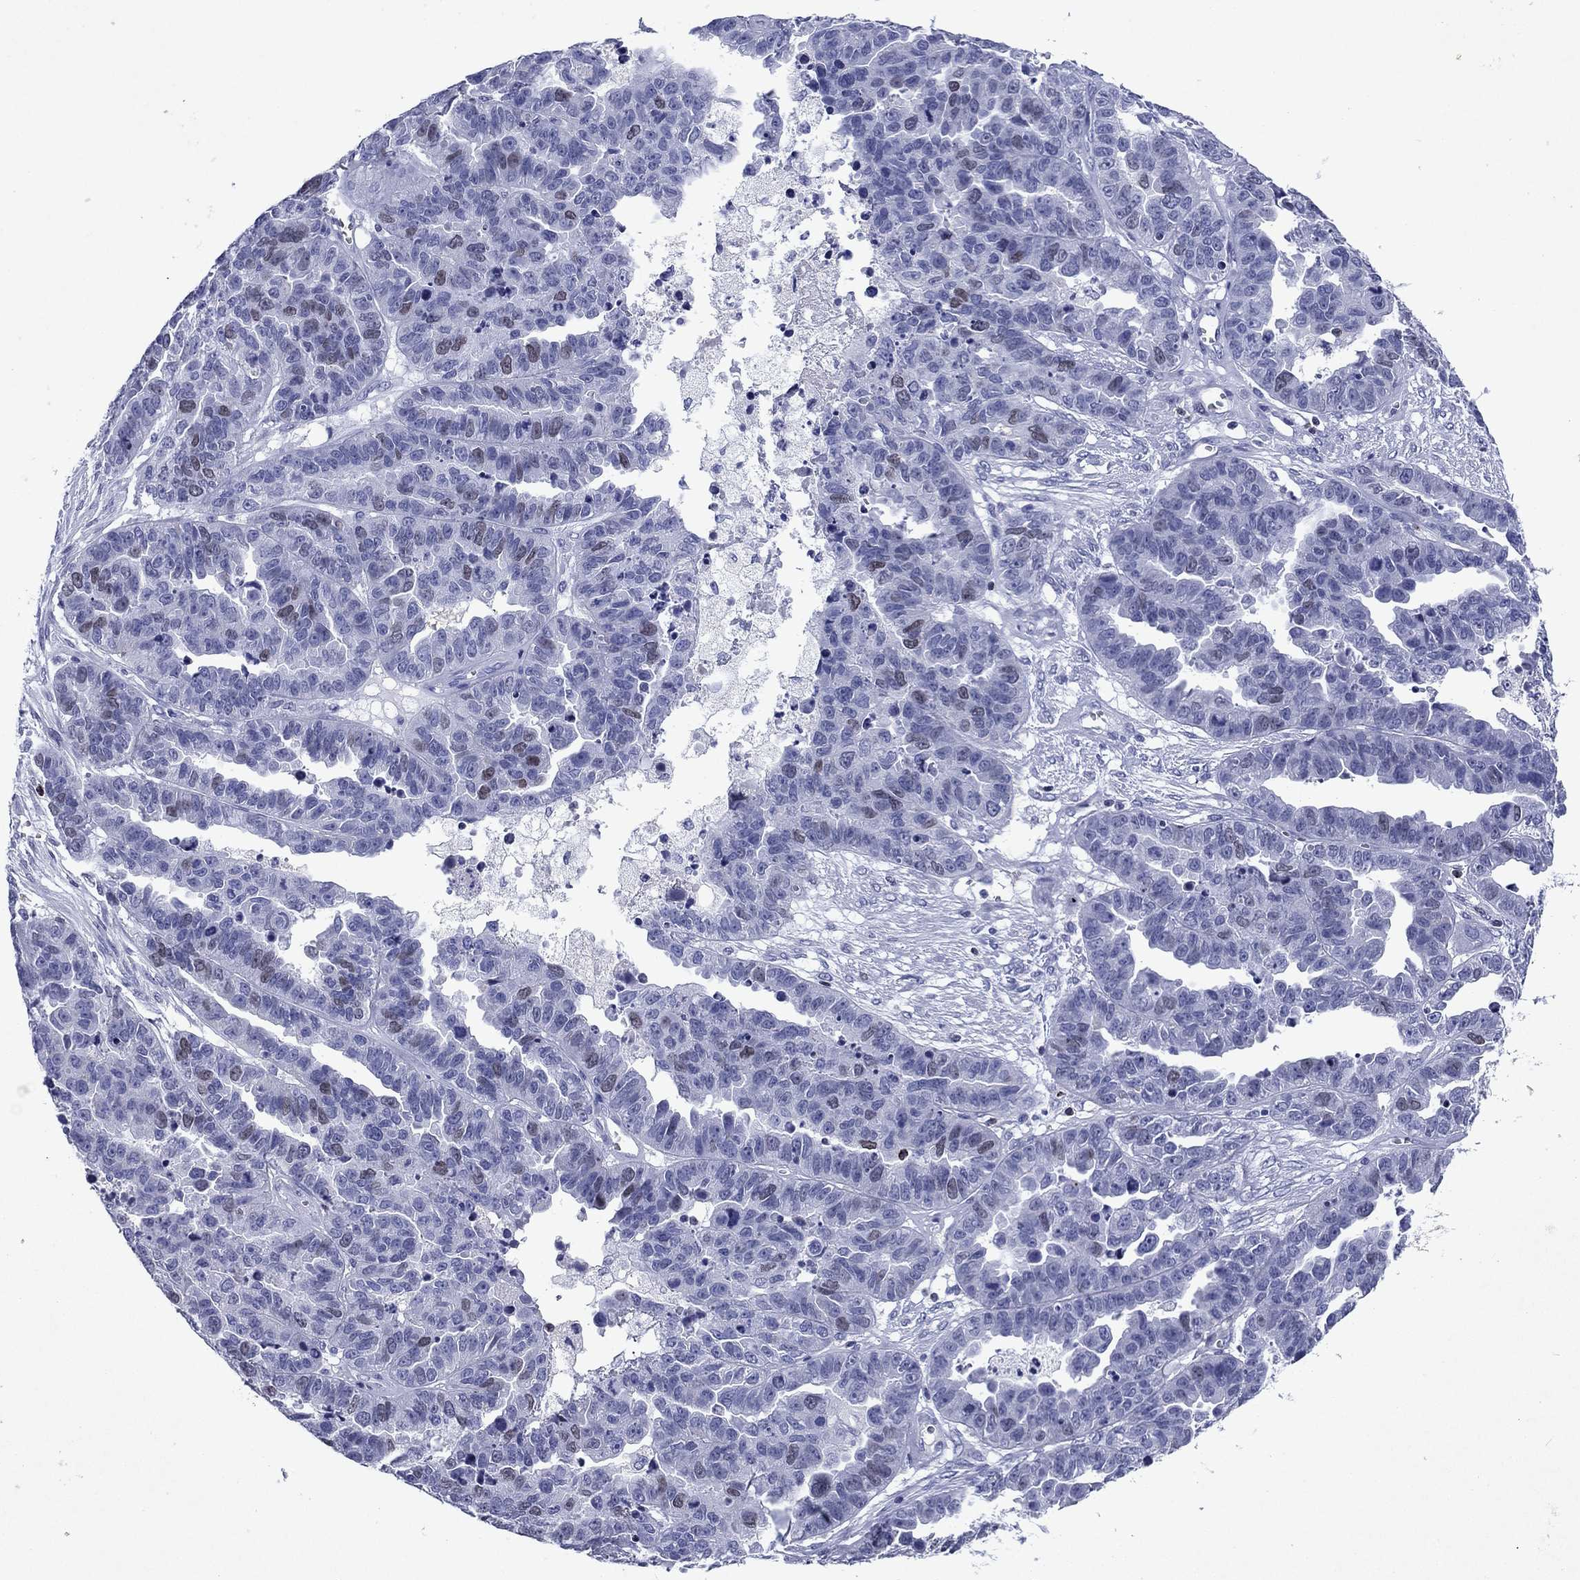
{"staining": {"intensity": "weak", "quantity": "<25%", "location": "nuclear"}, "tissue": "ovarian cancer", "cell_type": "Tumor cells", "image_type": "cancer", "snomed": [{"axis": "morphology", "description": "Cystadenocarcinoma, serous, NOS"}, {"axis": "topography", "description": "Ovary"}], "caption": "Tumor cells are negative for protein expression in human ovarian cancer (serous cystadenocarcinoma).", "gene": "GZMK", "patient": {"sex": "female", "age": 87}}